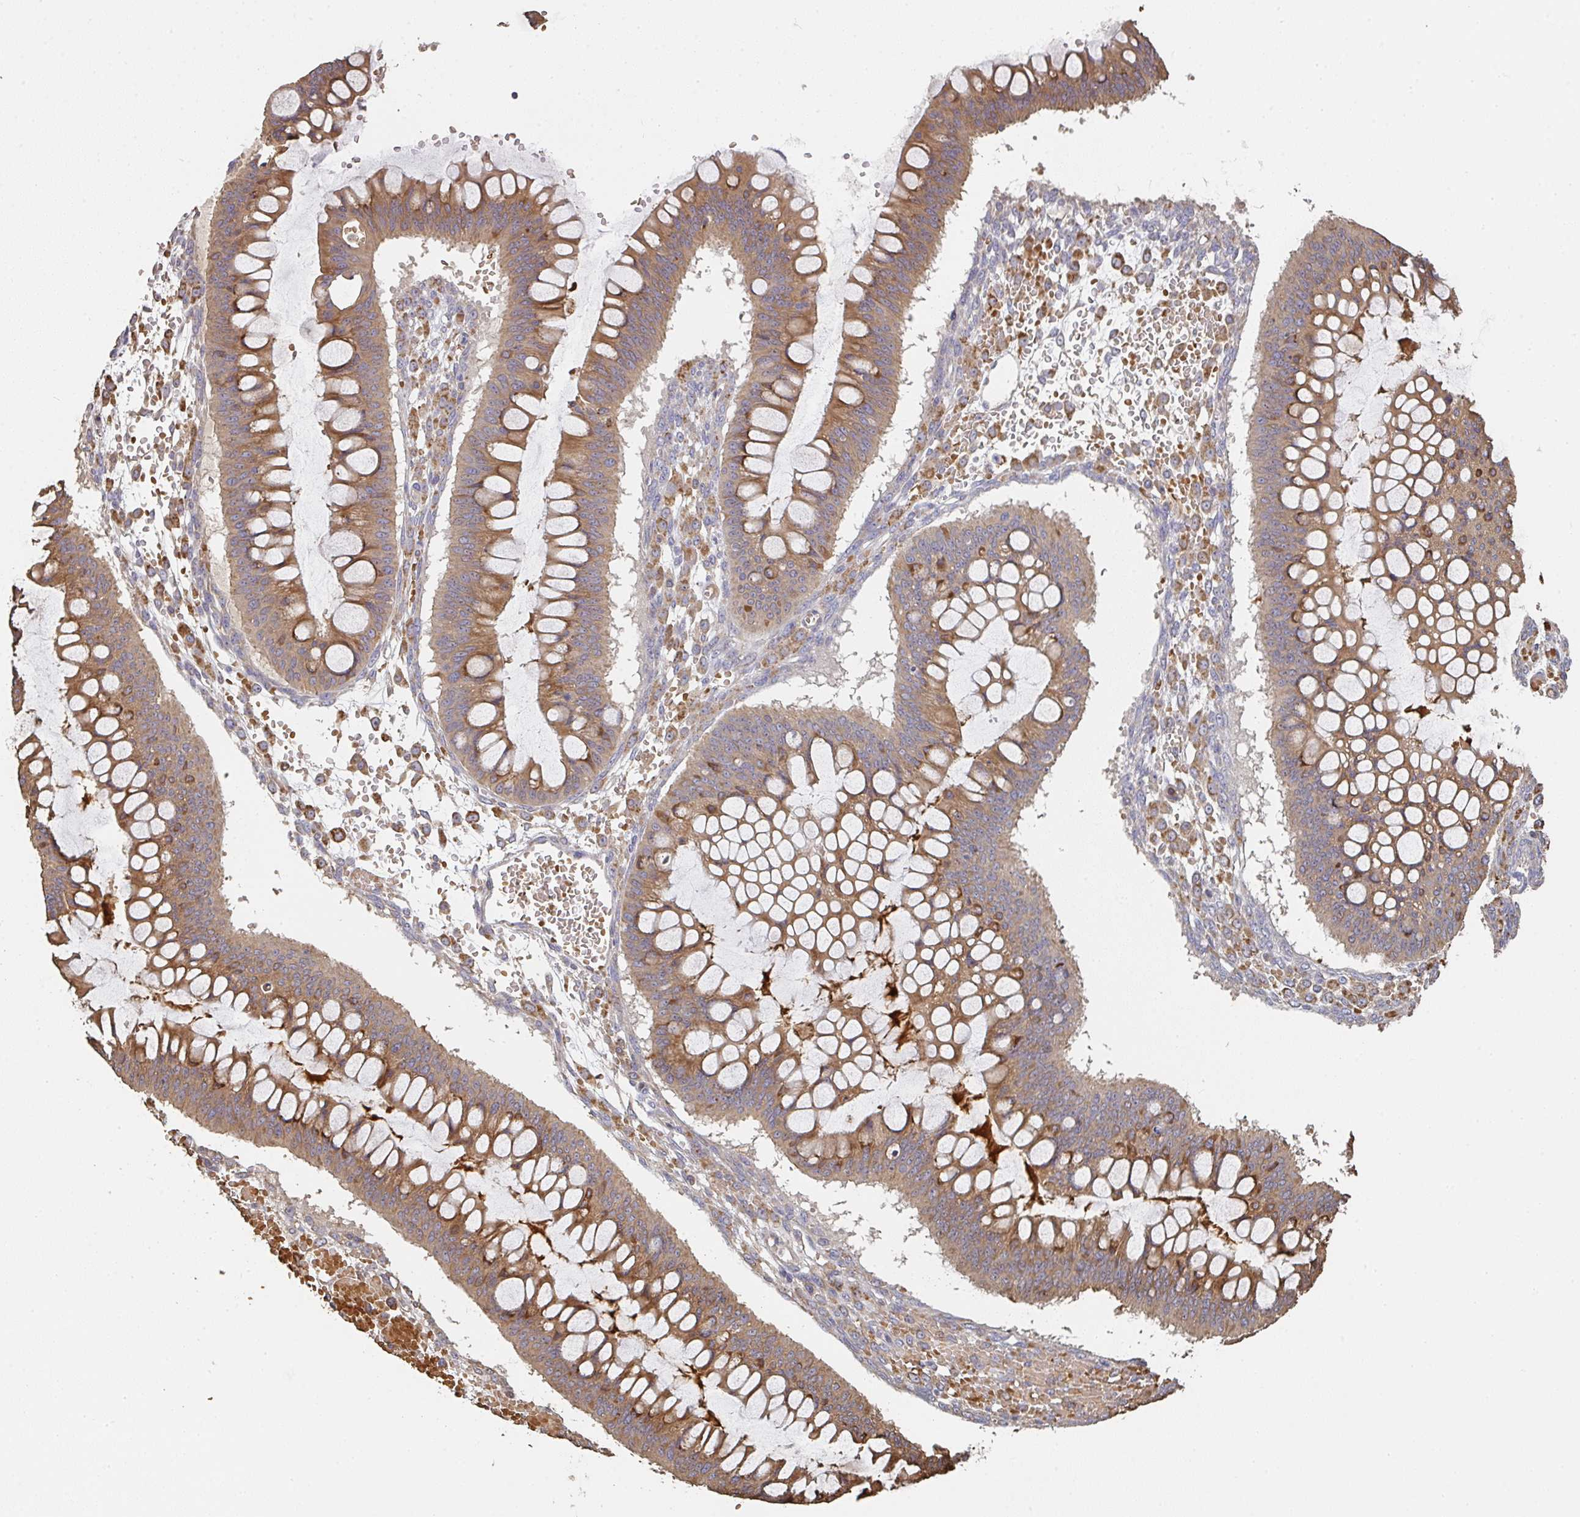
{"staining": {"intensity": "moderate", "quantity": ">75%", "location": "cytoplasmic/membranous"}, "tissue": "ovarian cancer", "cell_type": "Tumor cells", "image_type": "cancer", "snomed": [{"axis": "morphology", "description": "Cystadenocarcinoma, mucinous, NOS"}, {"axis": "topography", "description": "Ovary"}], "caption": "A brown stain labels moderate cytoplasmic/membranous staining of a protein in ovarian cancer (mucinous cystadenocarcinoma) tumor cells.", "gene": "POLG", "patient": {"sex": "female", "age": 73}}